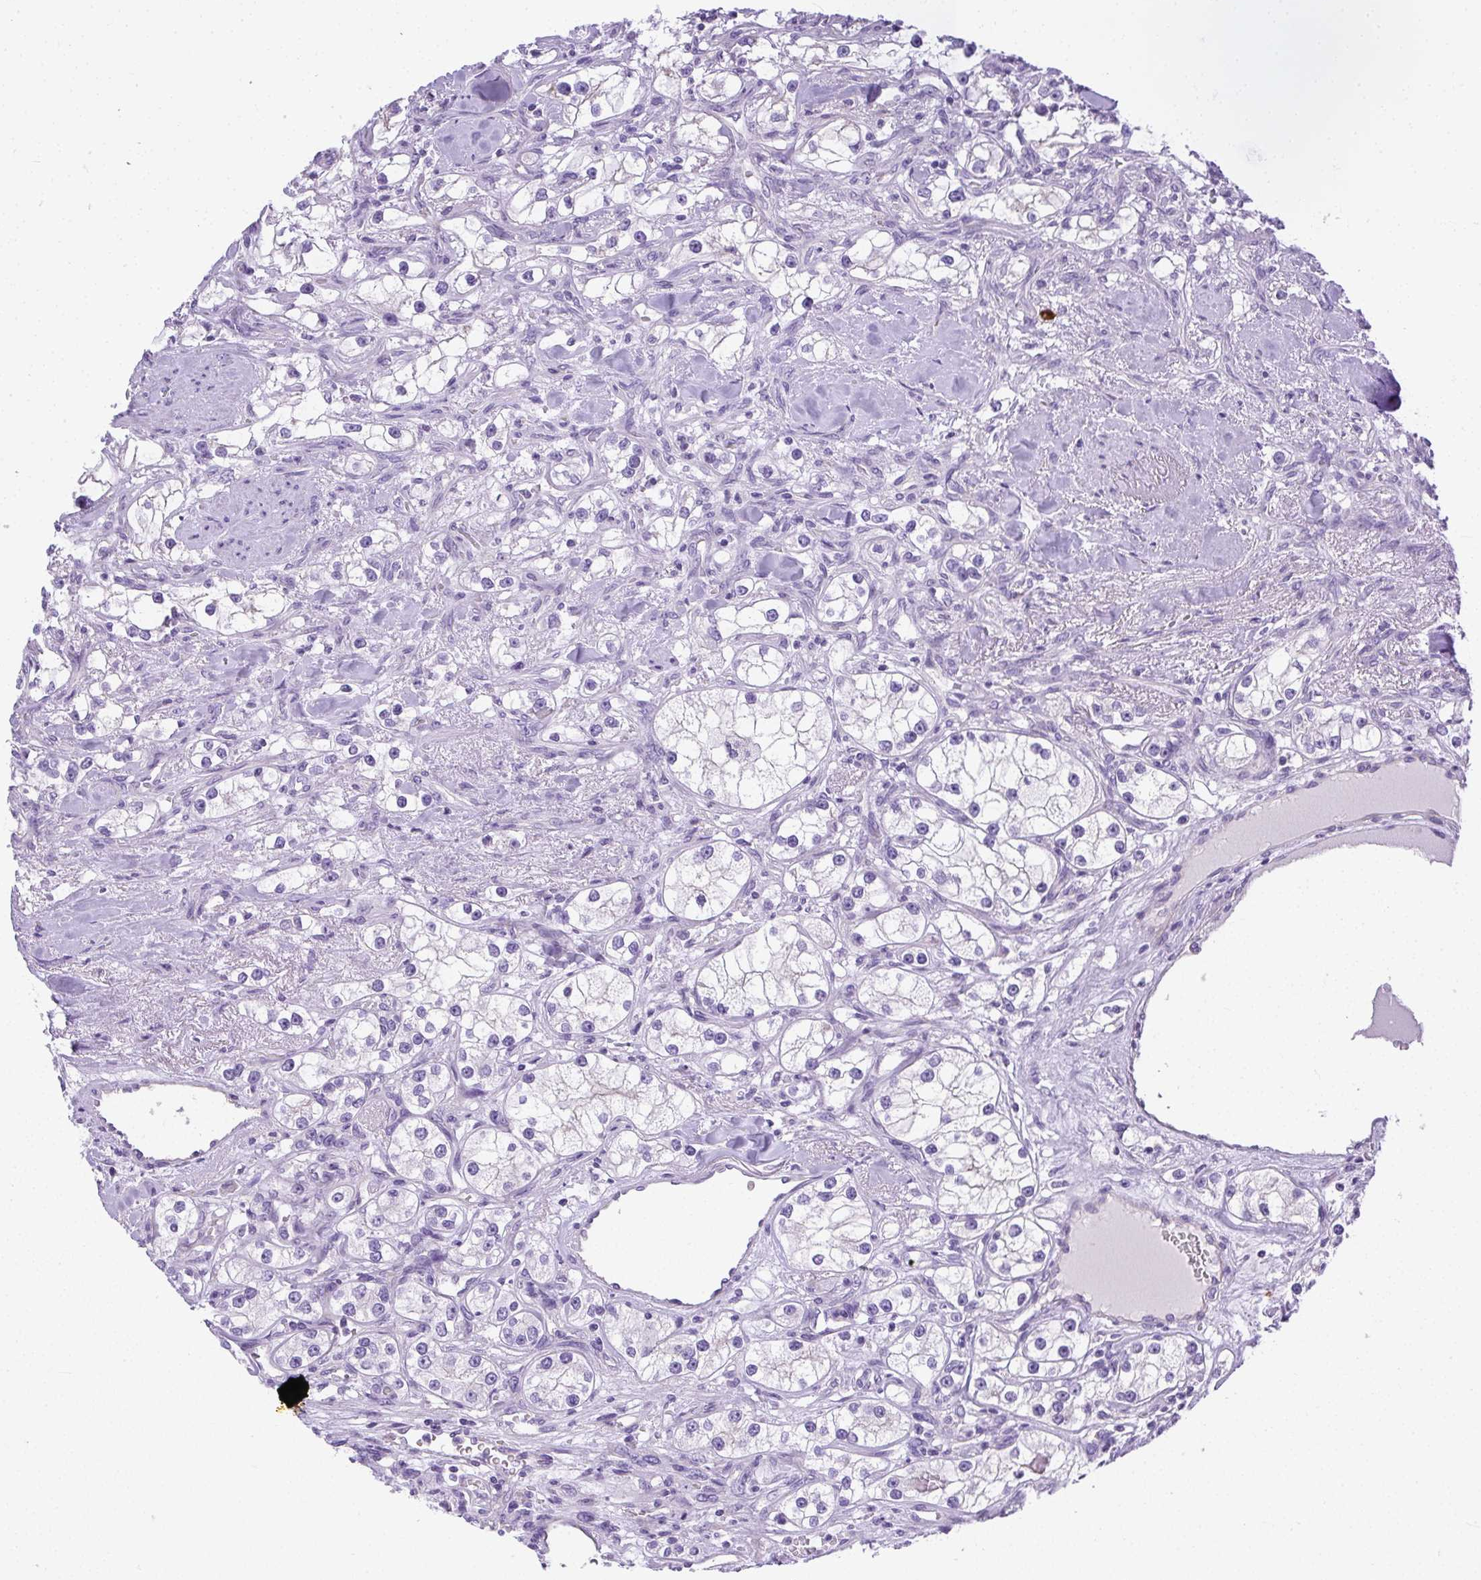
{"staining": {"intensity": "negative", "quantity": "none", "location": "none"}, "tissue": "renal cancer", "cell_type": "Tumor cells", "image_type": "cancer", "snomed": [{"axis": "morphology", "description": "Adenocarcinoma, NOS"}, {"axis": "topography", "description": "Kidney"}], "caption": "Tumor cells show no significant positivity in renal cancer (adenocarcinoma).", "gene": "PLPPR3", "patient": {"sex": "male", "age": 77}}